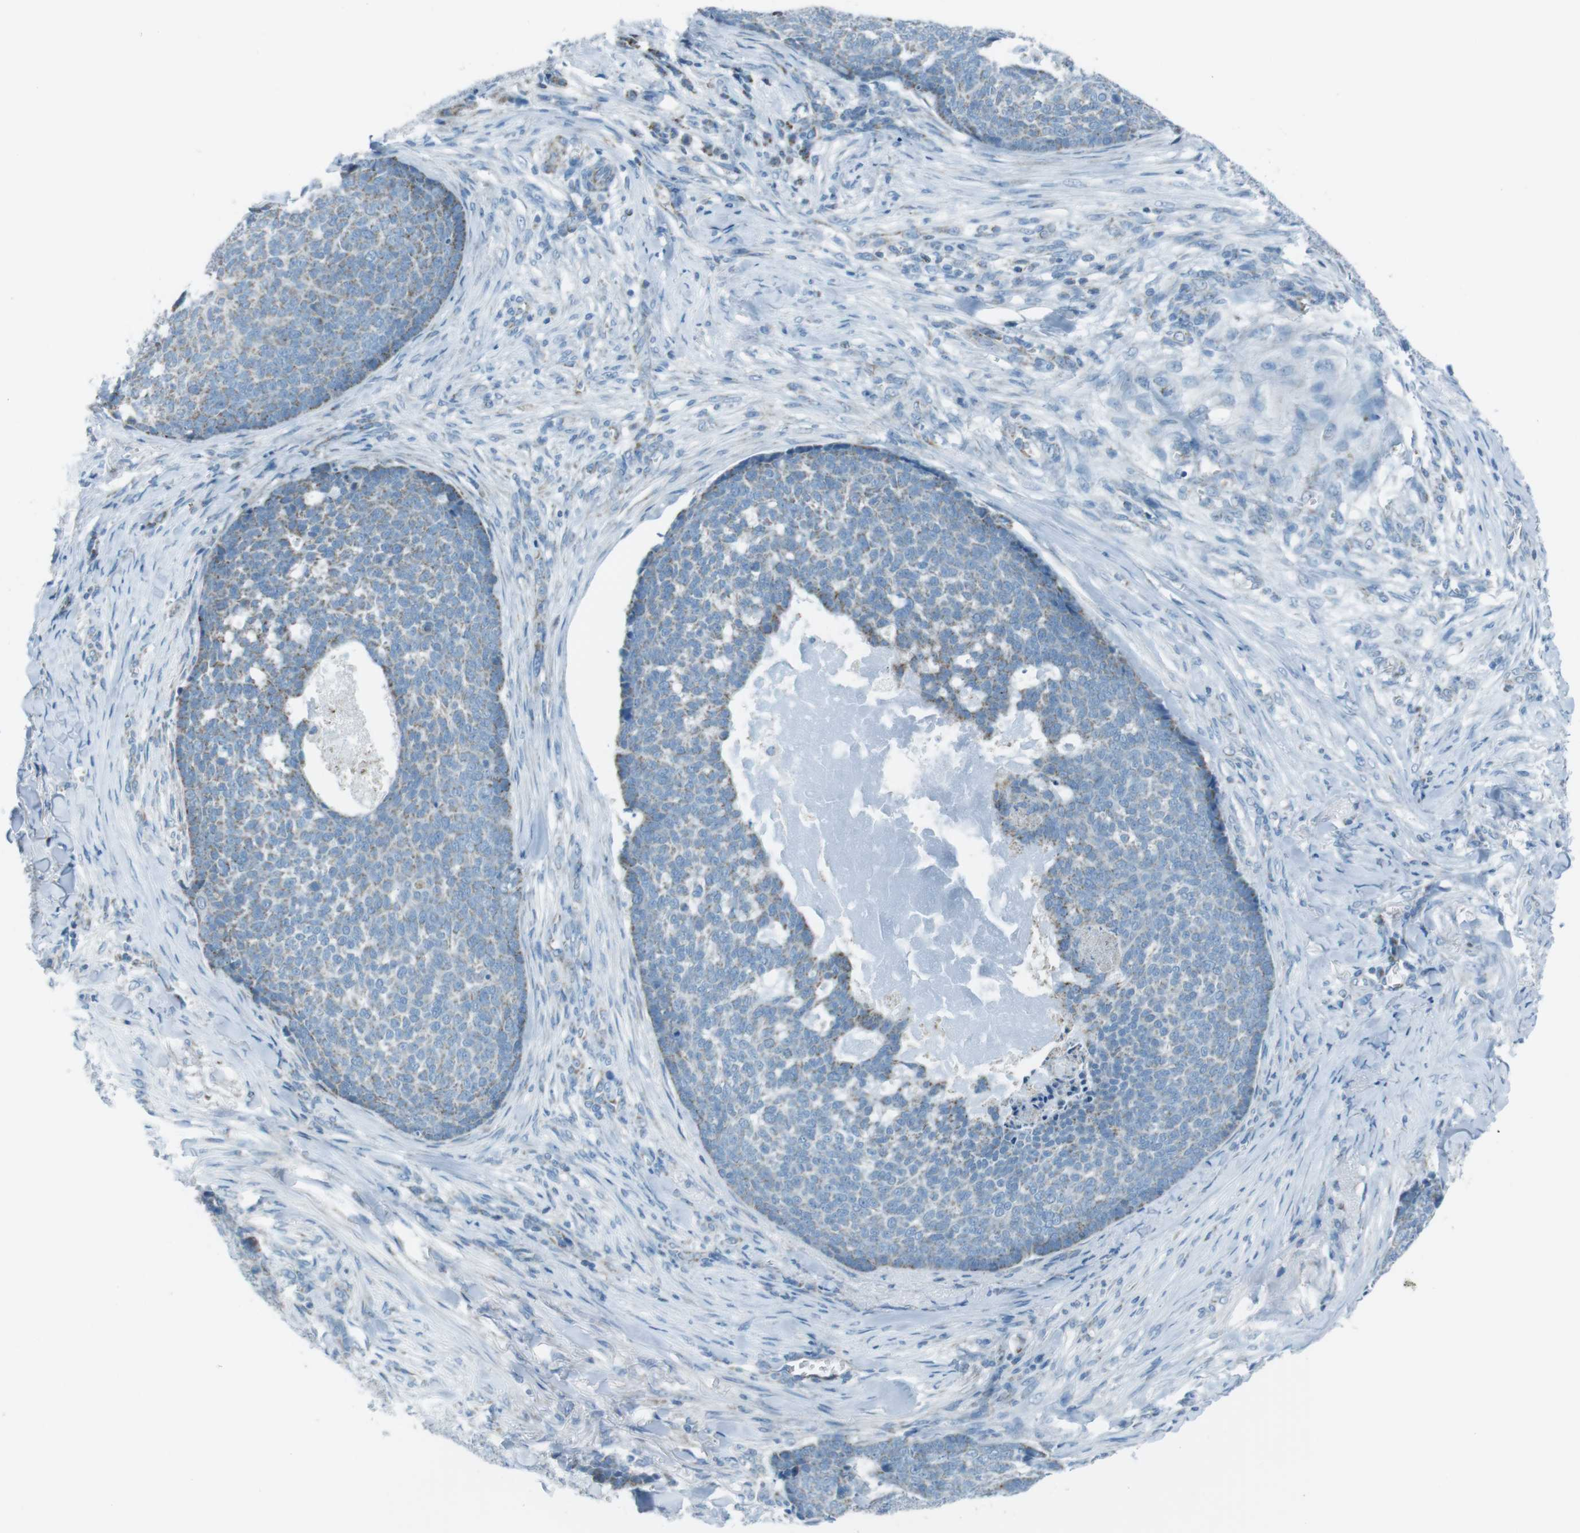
{"staining": {"intensity": "negative", "quantity": "none", "location": "none"}, "tissue": "skin cancer", "cell_type": "Tumor cells", "image_type": "cancer", "snomed": [{"axis": "morphology", "description": "Basal cell carcinoma"}, {"axis": "topography", "description": "Skin"}], "caption": "A histopathology image of human skin basal cell carcinoma is negative for staining in tumor cells.", "gene": "DNAJA3", "patient": {"sex": "male", "age": 84}}